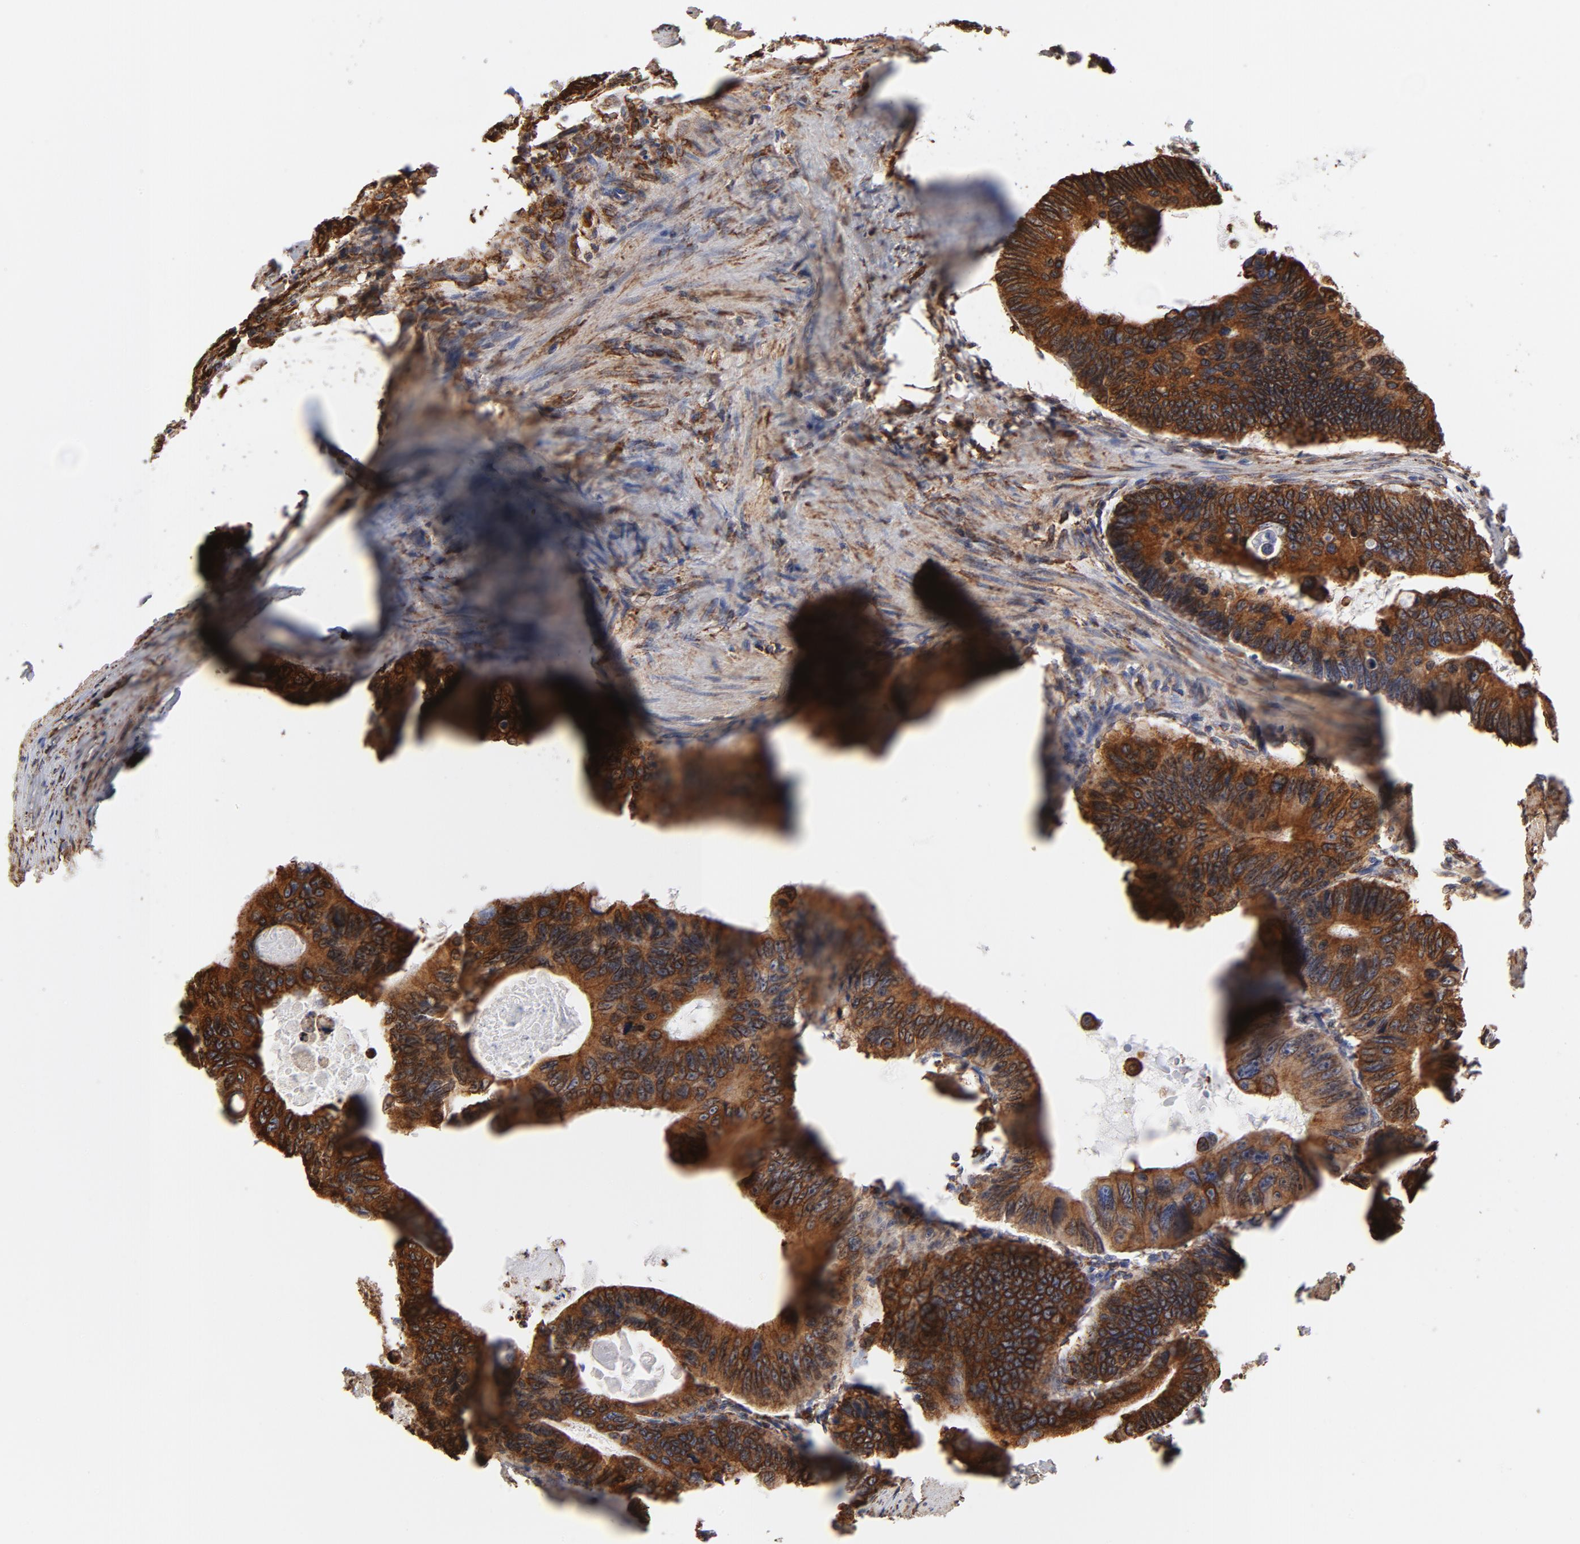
{"staining": {"intensity": "strong", "quantity": ">75%", "location": "cytoplasmic/membranous"}, "tissue": "colorectal cancer", "cell_type": "Tumor cells", "image_type": "cancer", "snomed": [{"axis": "morphology", "description": "Adenocarcinoma, NOS"}, {"axis": "topography", "description": "Colon"}], "caption": "Immunohistochemical staining of human adenocarcinoma (colorectal) shows high levels of strong cytoplasmic/membranous positivity in about >75% of tumor cells.", "gene": "CANX", "patient": {"sex": "female", "age": 55}}